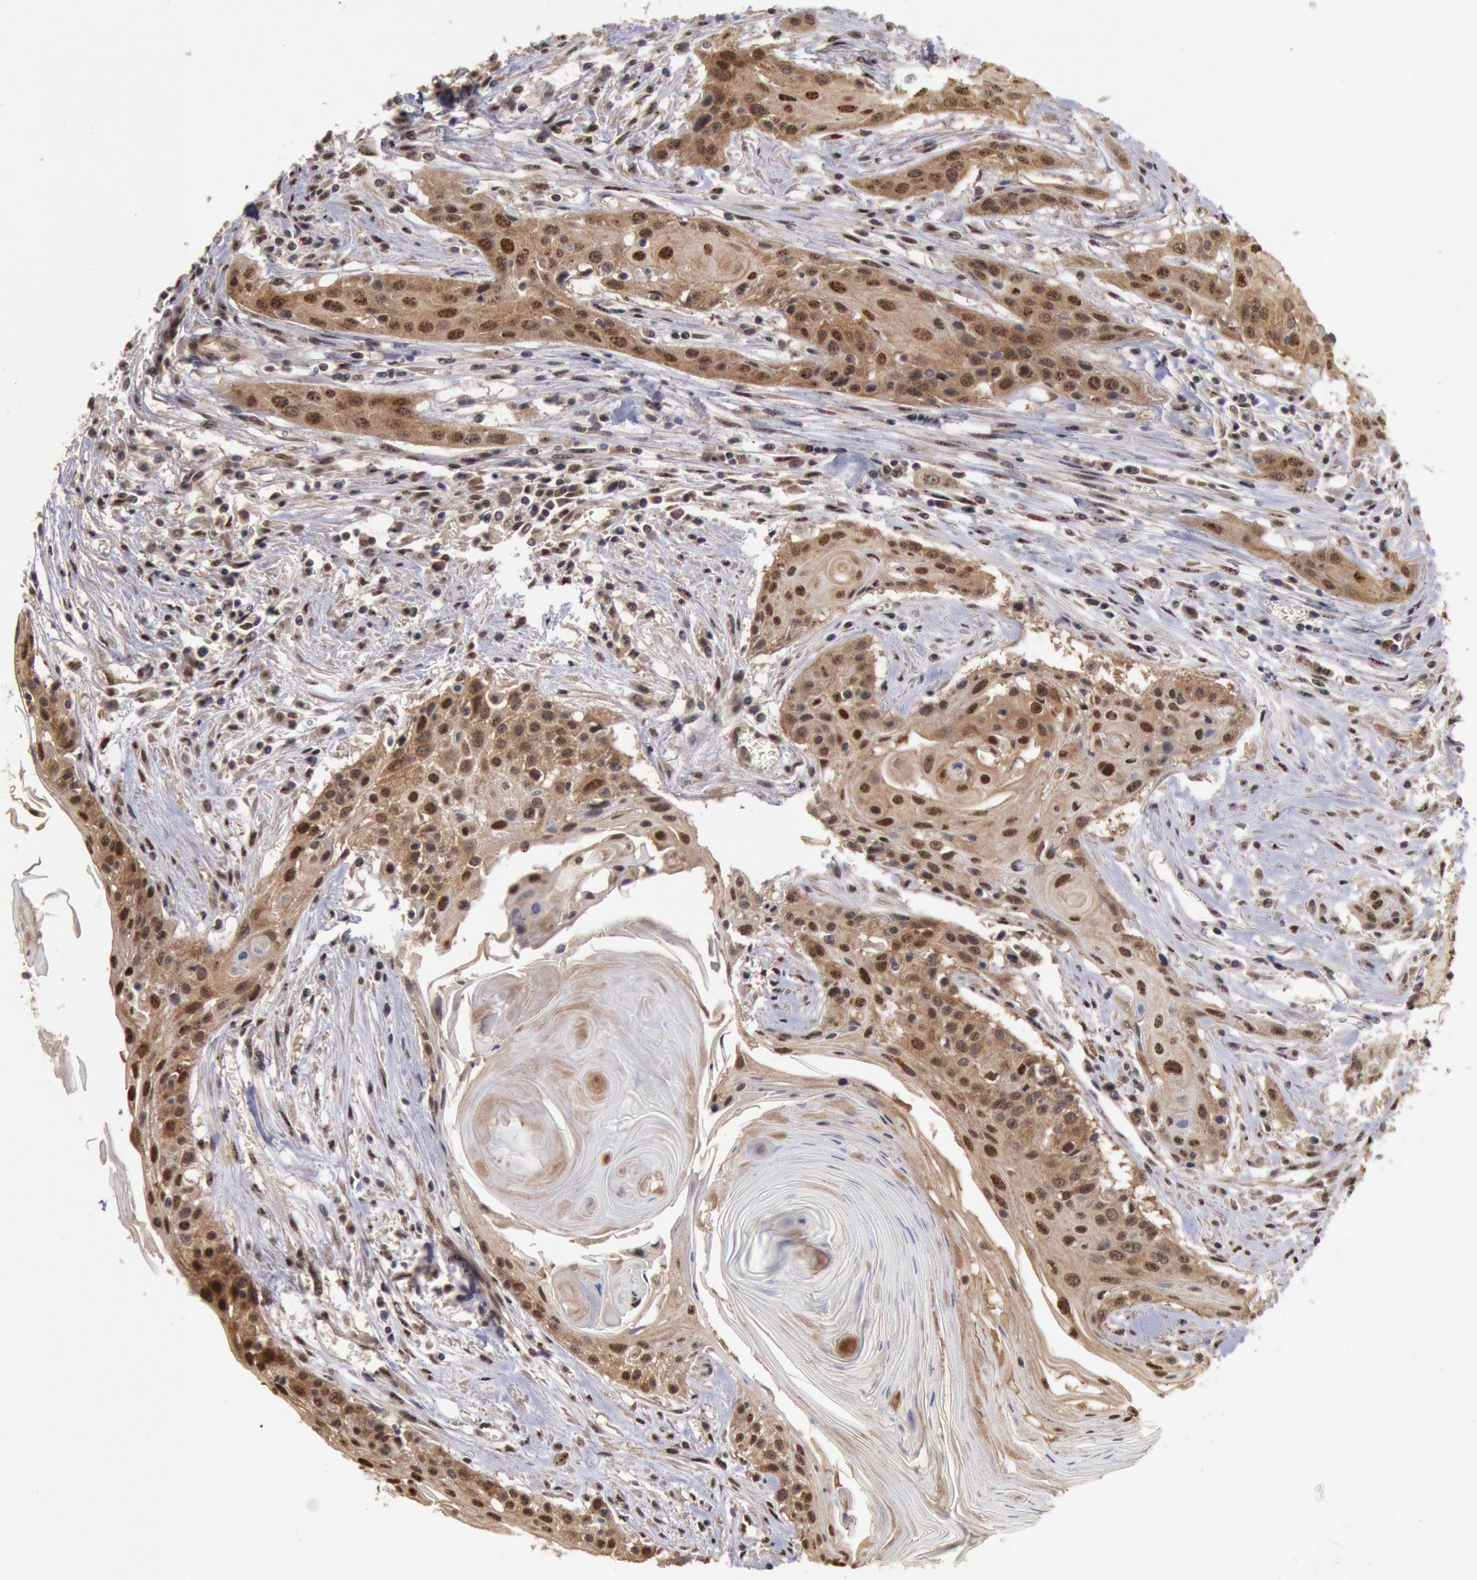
{"staining": {"intensity": "moderate", "quantity": ">75%", "location": "cytoplasmic/membranous,nuclear"}, "tissue": "head and neck cancer", "cell_type": "Tumor cells", "image_type": "cancer", "snomed": [{"axis": "morphology", "description": "Squamous cell carcinoma, NOS"}, {"axis": "morphology", "description": "Squamous cell carcinoma, metastatic, NOS"}, {"axis": "topography", "description": "Lymph node"}, {"axis": "topography", "description": "Salivary gland"}, {"axis": "topography", "description": "Head-Neck"}], "caption": "Head and neck metastatic squamous cell carcinoma stained with DAB immunohistochemistry reveals medium levels of moderate cytoplasmic/membranous and nuclear staining in about >75% of tumor cells. The protein is stained brown, and the nuclei are stained in blue (DAB IHC with brightfield microscopy, high magnification).", "gene": "STX17", "patient": {"sex": "female", "age": 74}}